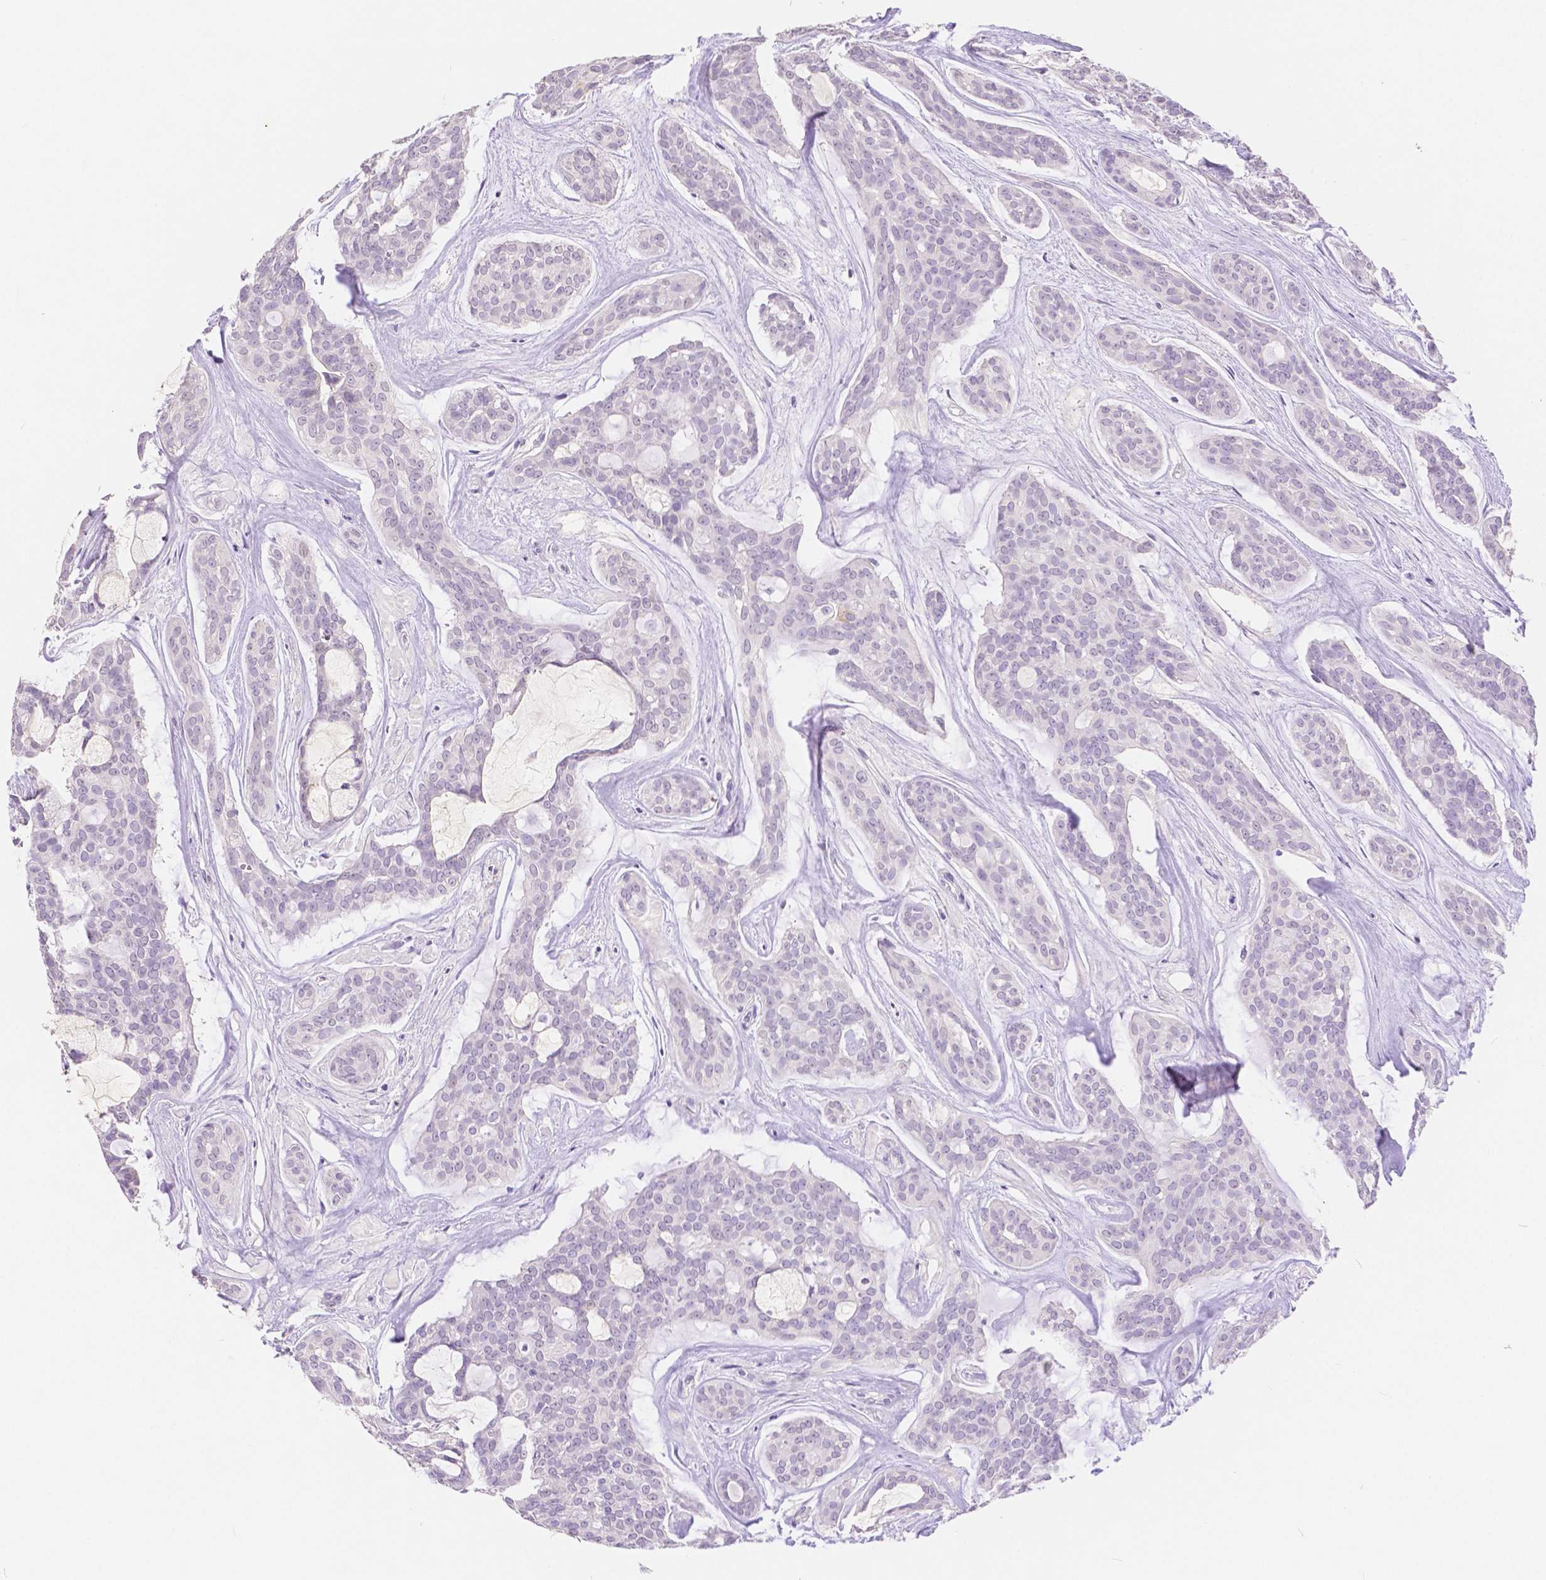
{"staining": {"intensity": "negative", "quantity": "none", "location": "none"}, "tissue": "head and neck cancer", "cell_type": "Tumor cells", "image_type": "cancer", "snomed": [{"axis": "morphology", "description": "Adenocarcinoma, NOS"}, {"axis": "topography", "description": "Head-Neck"}], "caption": "The image demonstrates no significant expression in tumor cells of head and neck cancer (adenocarcinoma).", "gene": "HNF1B", "patient": {"sex": "male", "age": 66}}